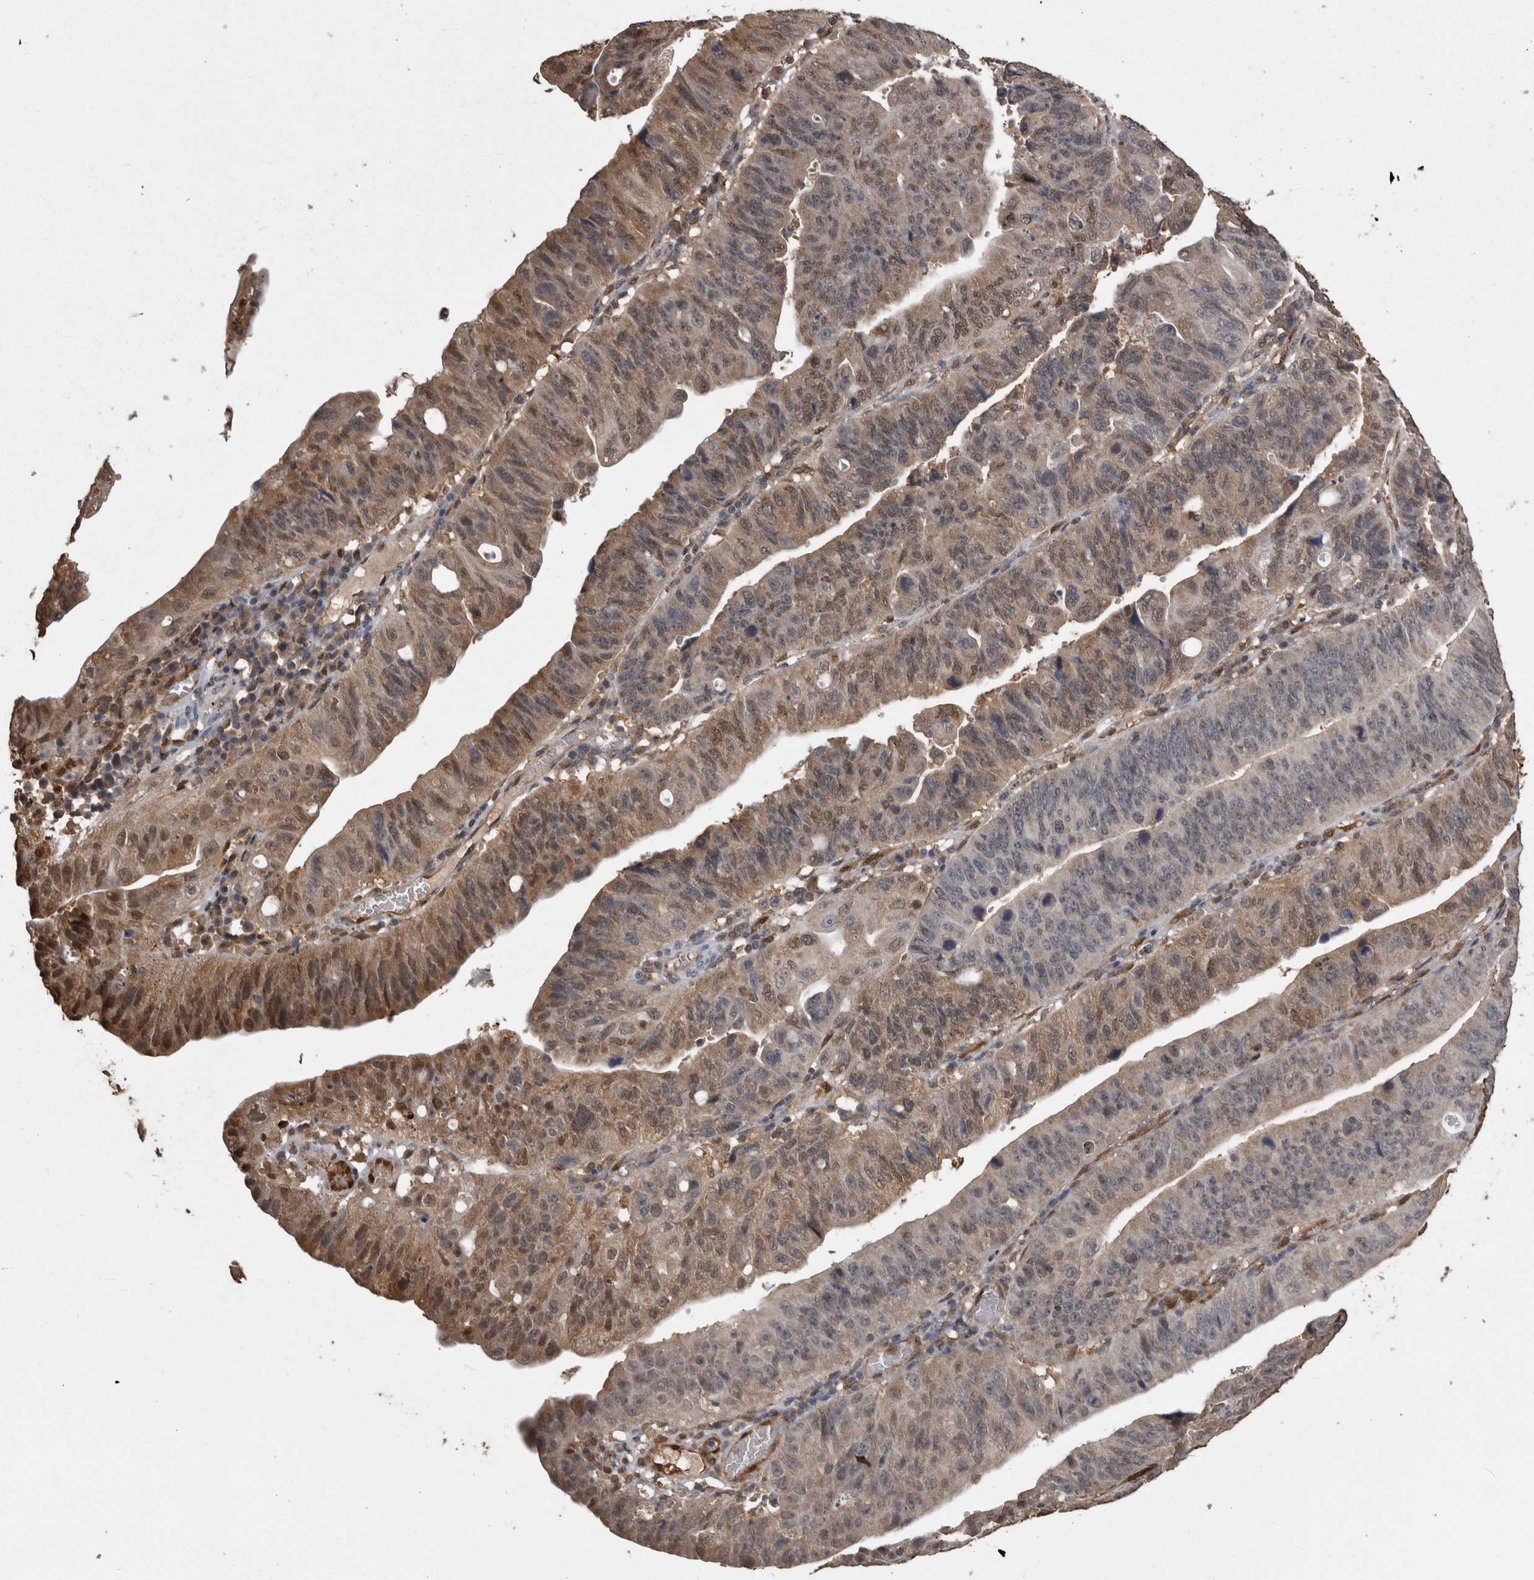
{"staining": {"intensity": "weak", "quantity": ">75%", "location": "cytoplasmic/membranous,nuclear"}, "tissue": "stomach cancer", "cell_type": "Tumor cells", "image_type": "cancer", "snomed": [{"axis": "morphology", "description": "Adenocarcinoma, NOS"}, {"axis": "topography", "description": "Stomach"}], "caption": "High-magnification brightfield microscopy of stomach adenocarcinoma stained with DAB (brown) and counterstained with hematoxylin (blue). tumor cells exhibit weak cytoplasmic/membranous and nuclear staining is identified in about>75% of cells. The staining was performed using DAB, with brown indicating positive protein expression. Nuclei are stained blue with hematoxylin.", "gene": "LXN", "patient": {"sex": "male", "age": 59}}